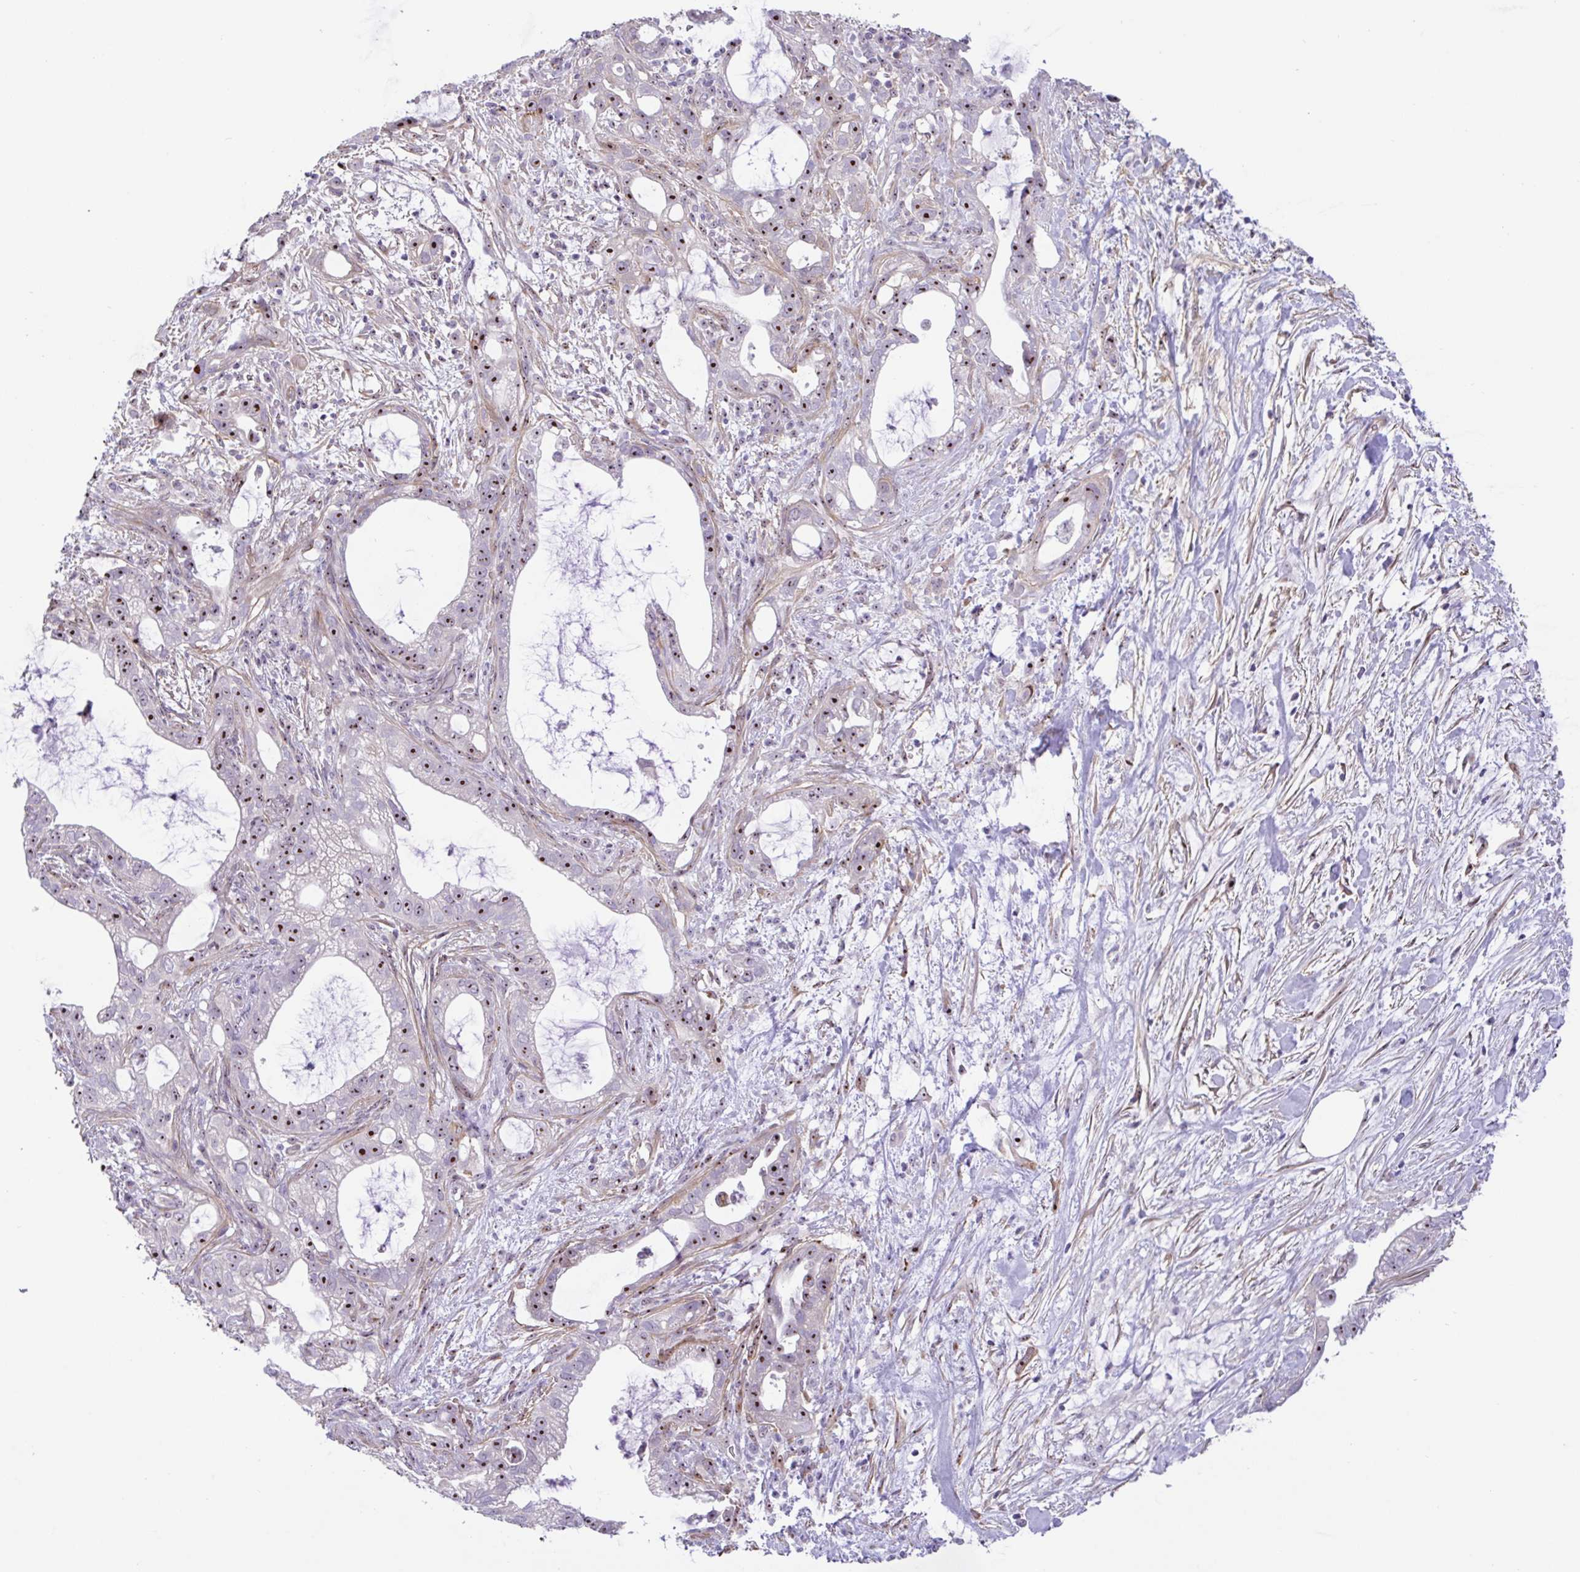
{"staining": {"intensity": "strong", "quantity": "25%-75%", "location": "nuclear"}, "tissue": "pancreatic cancer", "cell_type": "Tumor cells", "image_type": "cancer", "snomed": [{"axis": "morphology", "description": "Adenocarcinoma, NOS"}, {"axis": "topography", "description": "Pancreas"}], "caption": "Brown immunohistochemical staining in human pancreatic cancer (adenocarcinoma) shows strong nuclear staining in approximately 25%-75% of tumor cells. (DAB (3,3'-diaminobenzidine) IHC, brown staining for protein, blue staining for nuclei).", "gene": "MXRA8", "patient": {"sex": "male", "age": 70}}